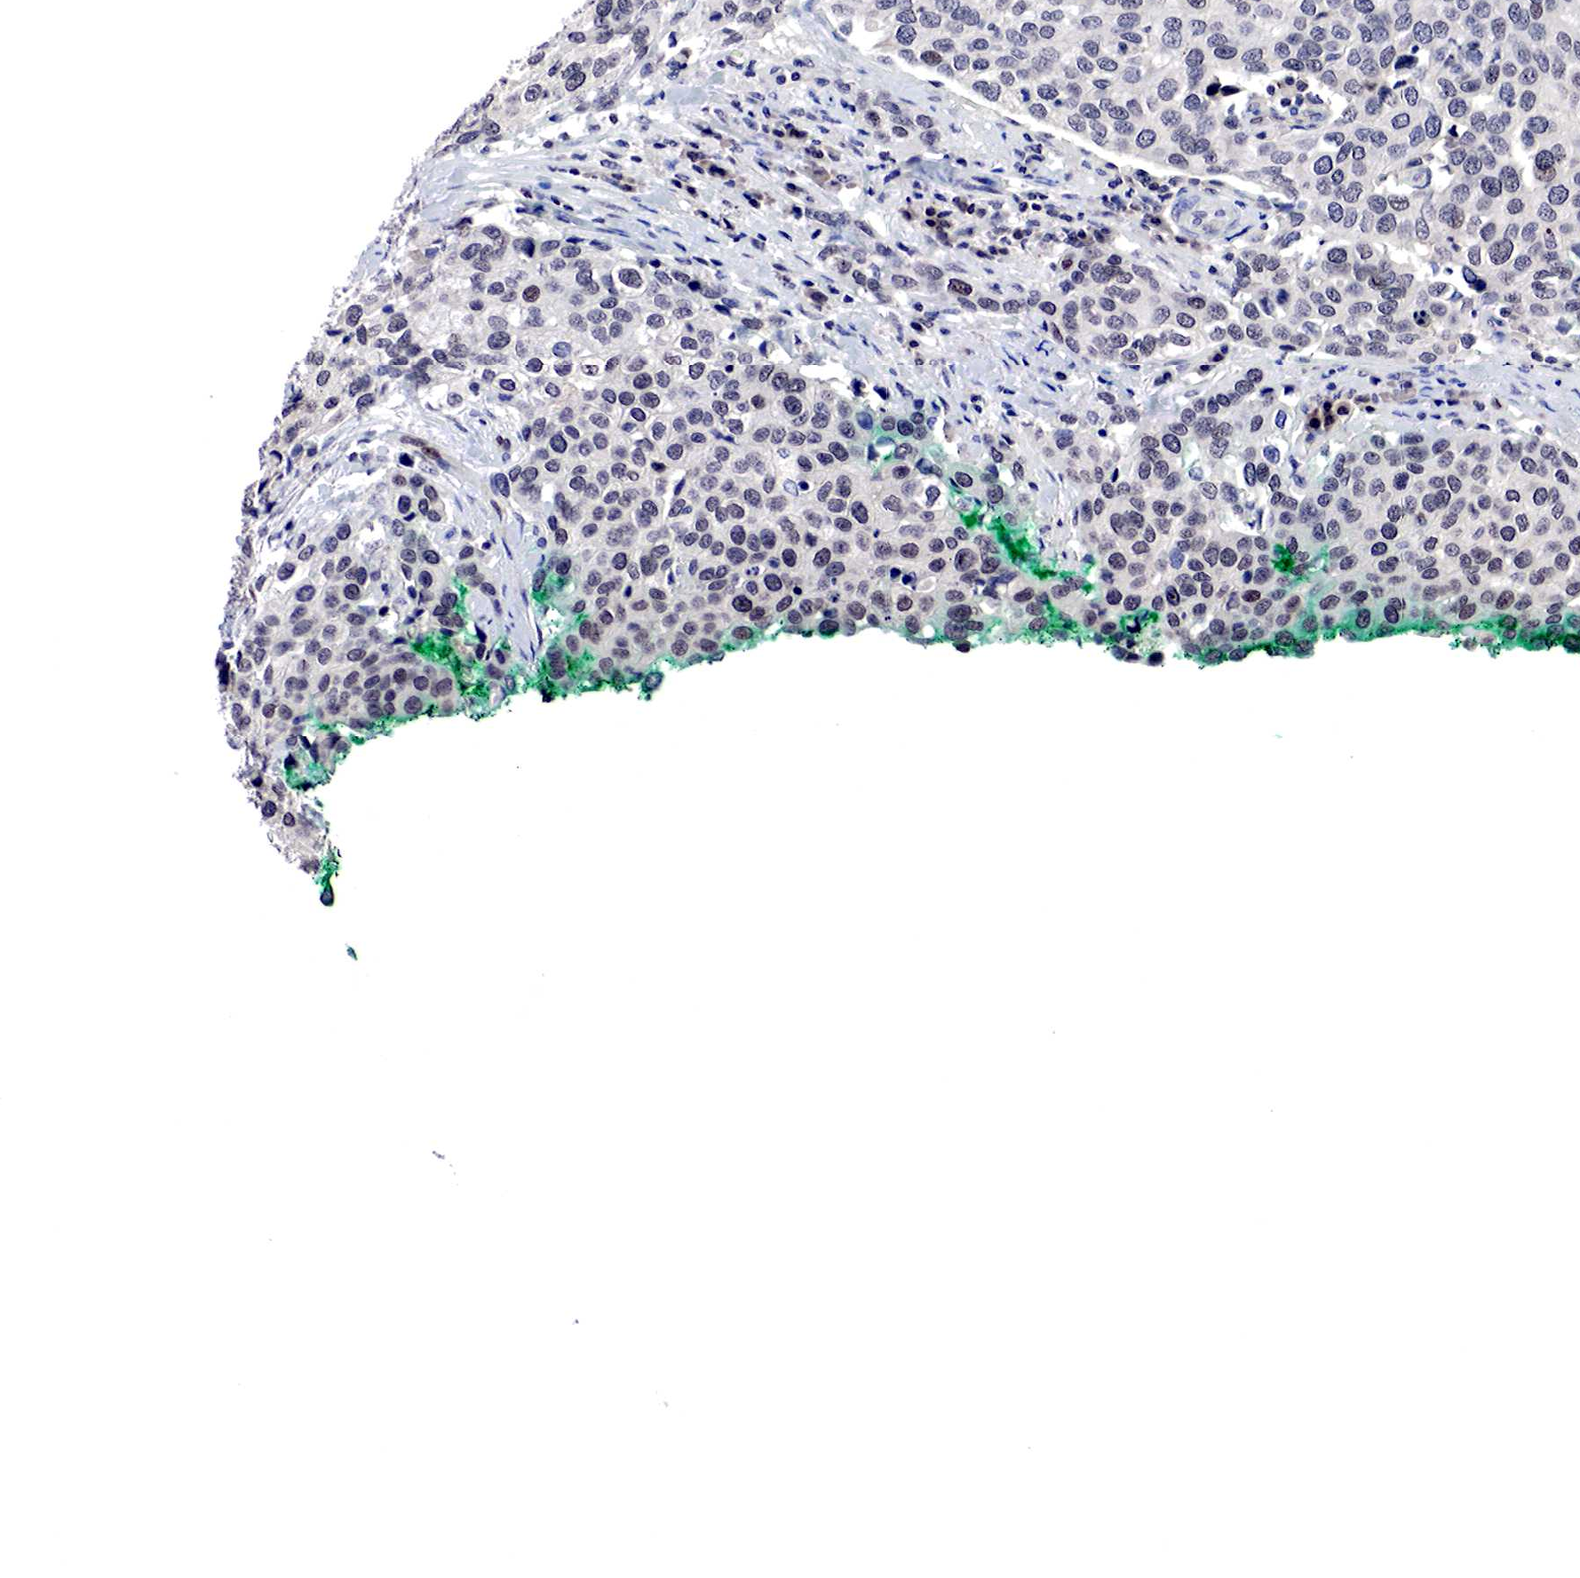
{"staining": {"intensity": "negative", "quantity": "none", "location": "none"}, "tissue": "cervical cancer", "cell_type": "Tumor cells", "image_type": "cancer", "snomed": [{"axis": "morphology", "description": "Squamous cell carcinoma, NOS"}, {"axis": "topography", "description": "Cervix"}], "caption": "DAB (3,3'-diaminobenzidine) immunohistochemical staining of human cervical squamous cell carcinoma reveals no significant positivity in tumor cells.", "gene": "DACH2", "patient": {"sex": "female", "age": 54}}